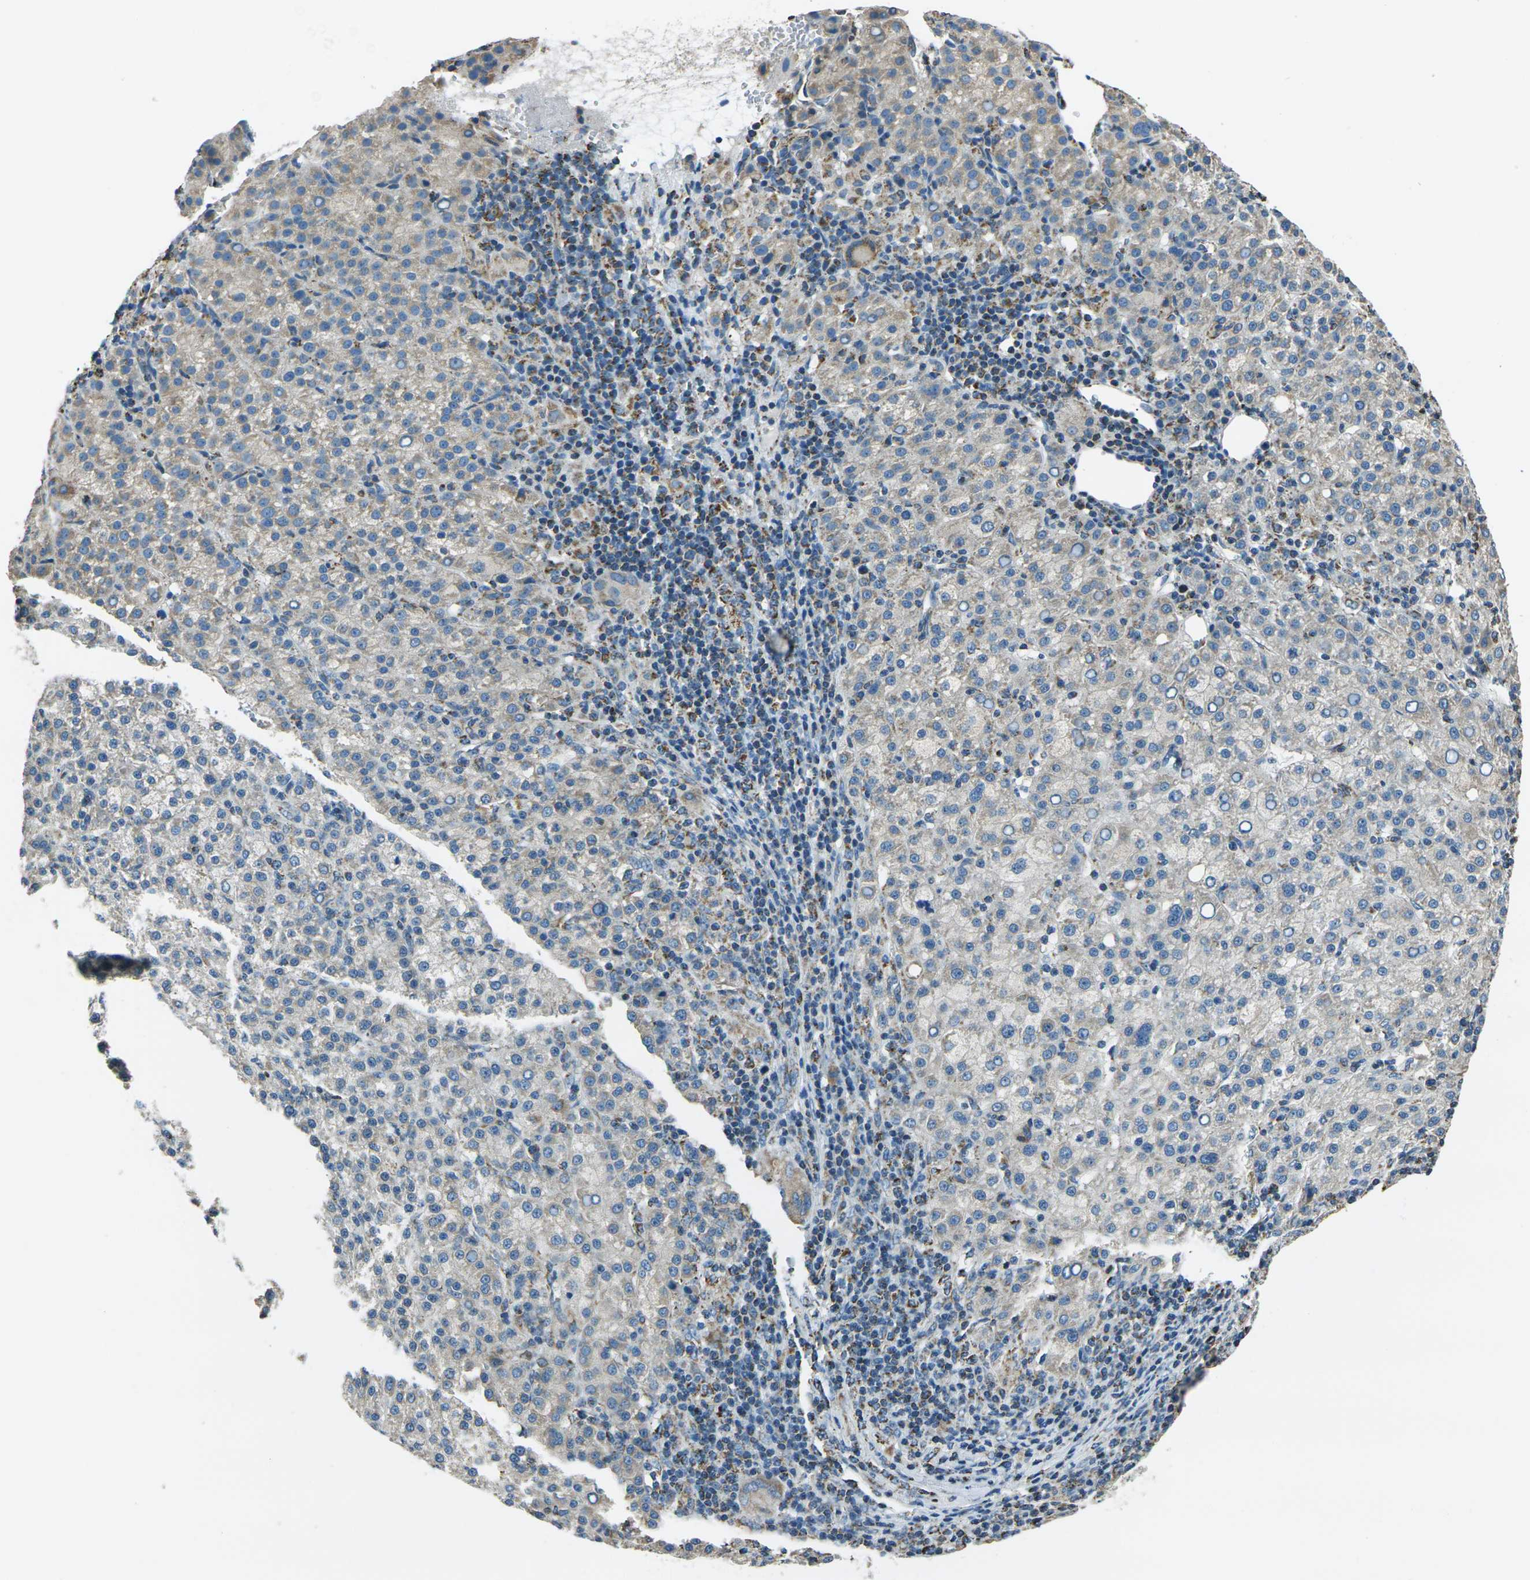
{"staining": {"intensity": "weak", "quantity": "<25%", "location": "cytoplasmic/membranous"}, "tissue": "liver cancer", "cell_type": "Tumor cells", "image_type": "cancer", "snomed": [{"axis": "morphology", "description": "Carcinoma, Hepatocellular, NOS"}, {"axis": "topography", "description": "Liver"}], "caption": "DAB immunohistochemical staining of human liver hepatocellular carcinoma reveals no significant expression in tumor cells. (Brightfield microscopy of DAB immunohistochemistry at high magnification).", "gene": "IRF3", "patient": {"sex": "female", "age": 58}}